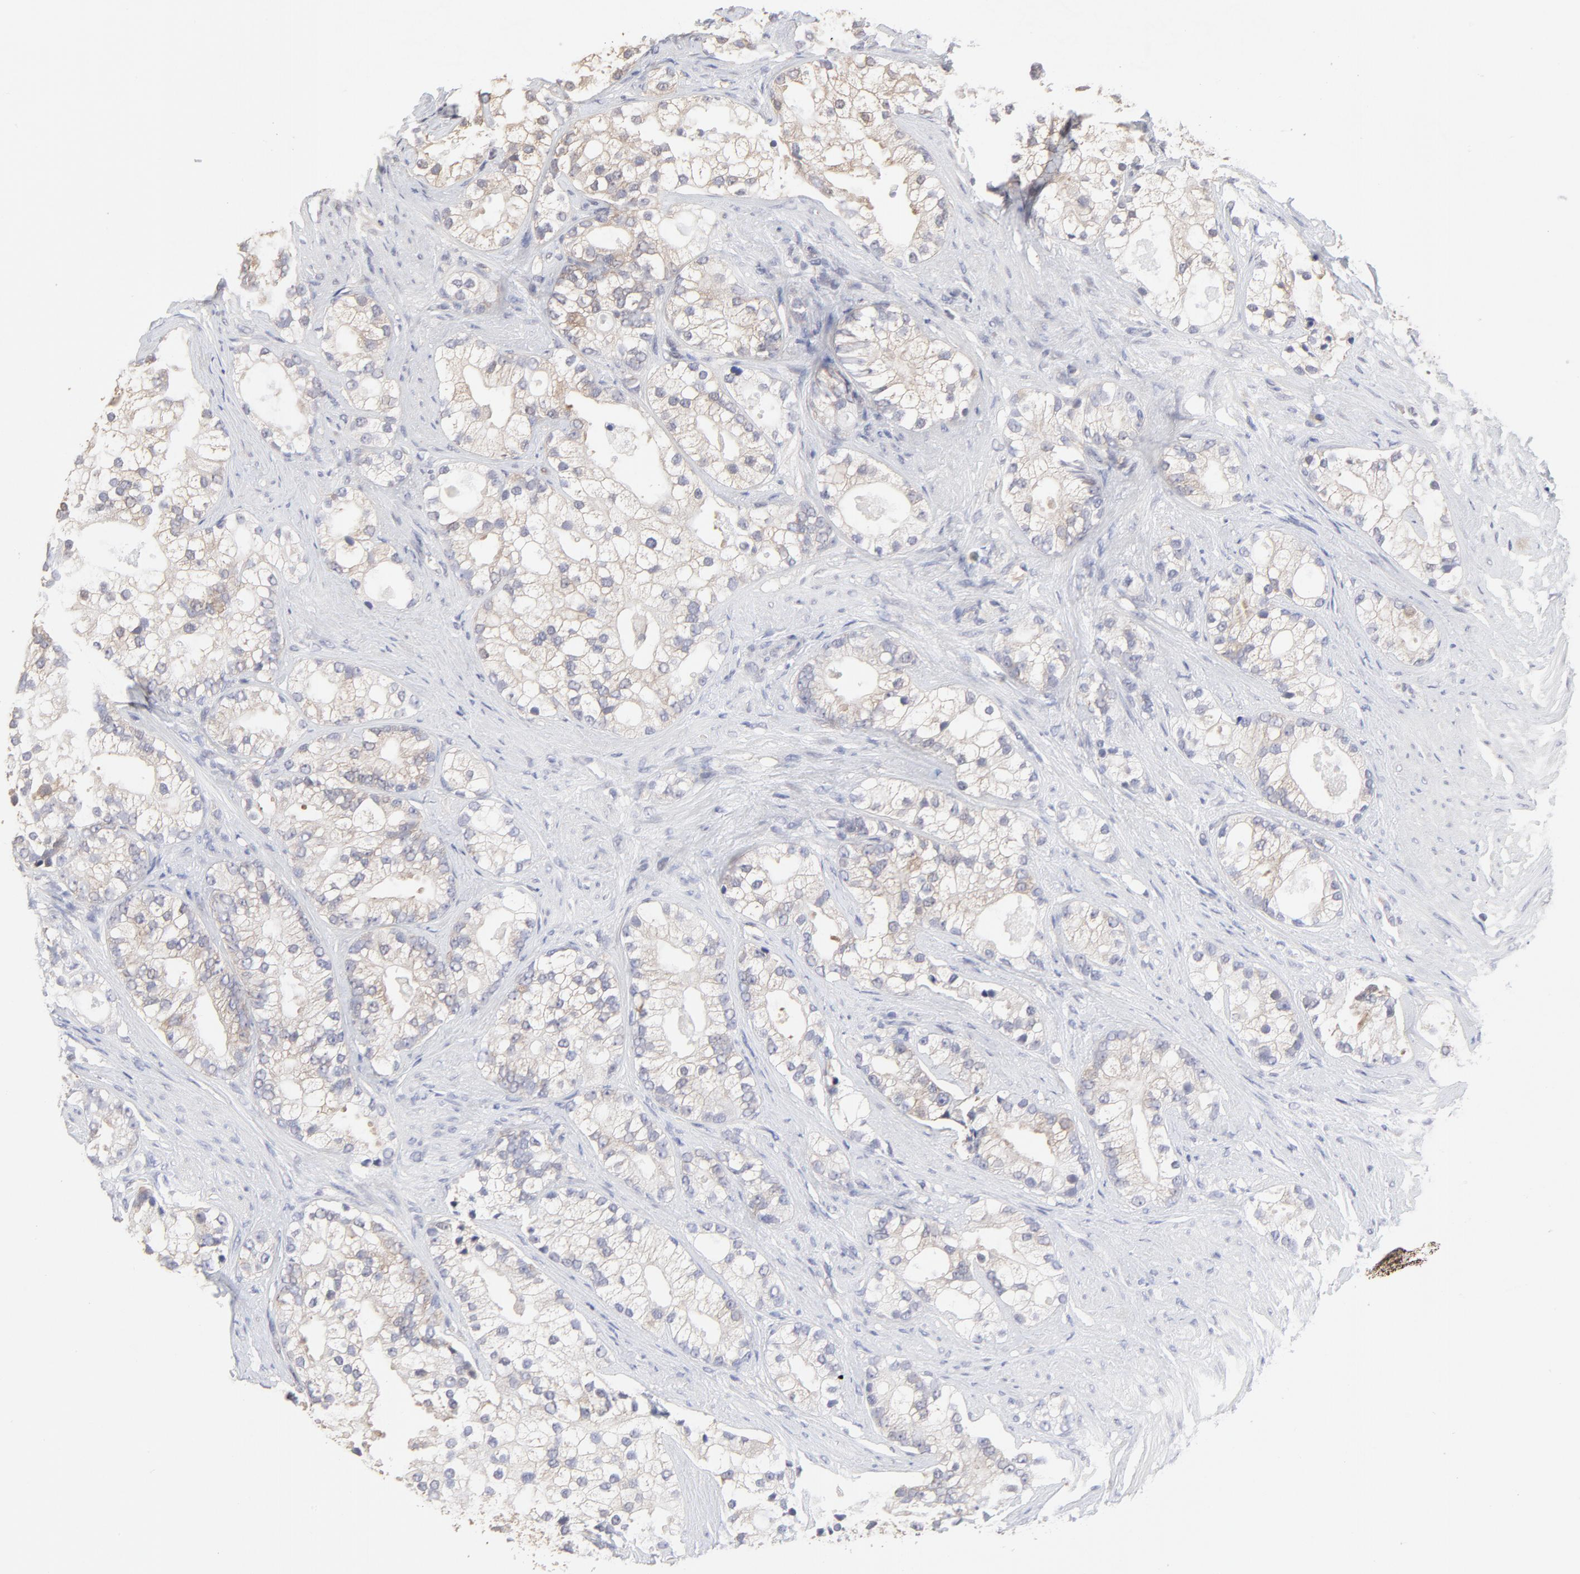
{"staining": {"intensity": "weak", "quantity": "<25%", "location": "cytoplasmic/membranous"}, "tissue": "prostate cancer", "cell_type": "Tumor cells", "image_type": "cancer", "snomed": [{"axis": "morphology", "description": "Adenocarcinoma, Low grade"}, {"axis": "topography", "description": "Prostate"}], "caption": "IHC image of neoplastic tissue: prostate cancer stained with DAB reveals no significant protein staining in tumor cells.", "gene": "CCT2", "patient": {"sex": "male", "age": 58}}